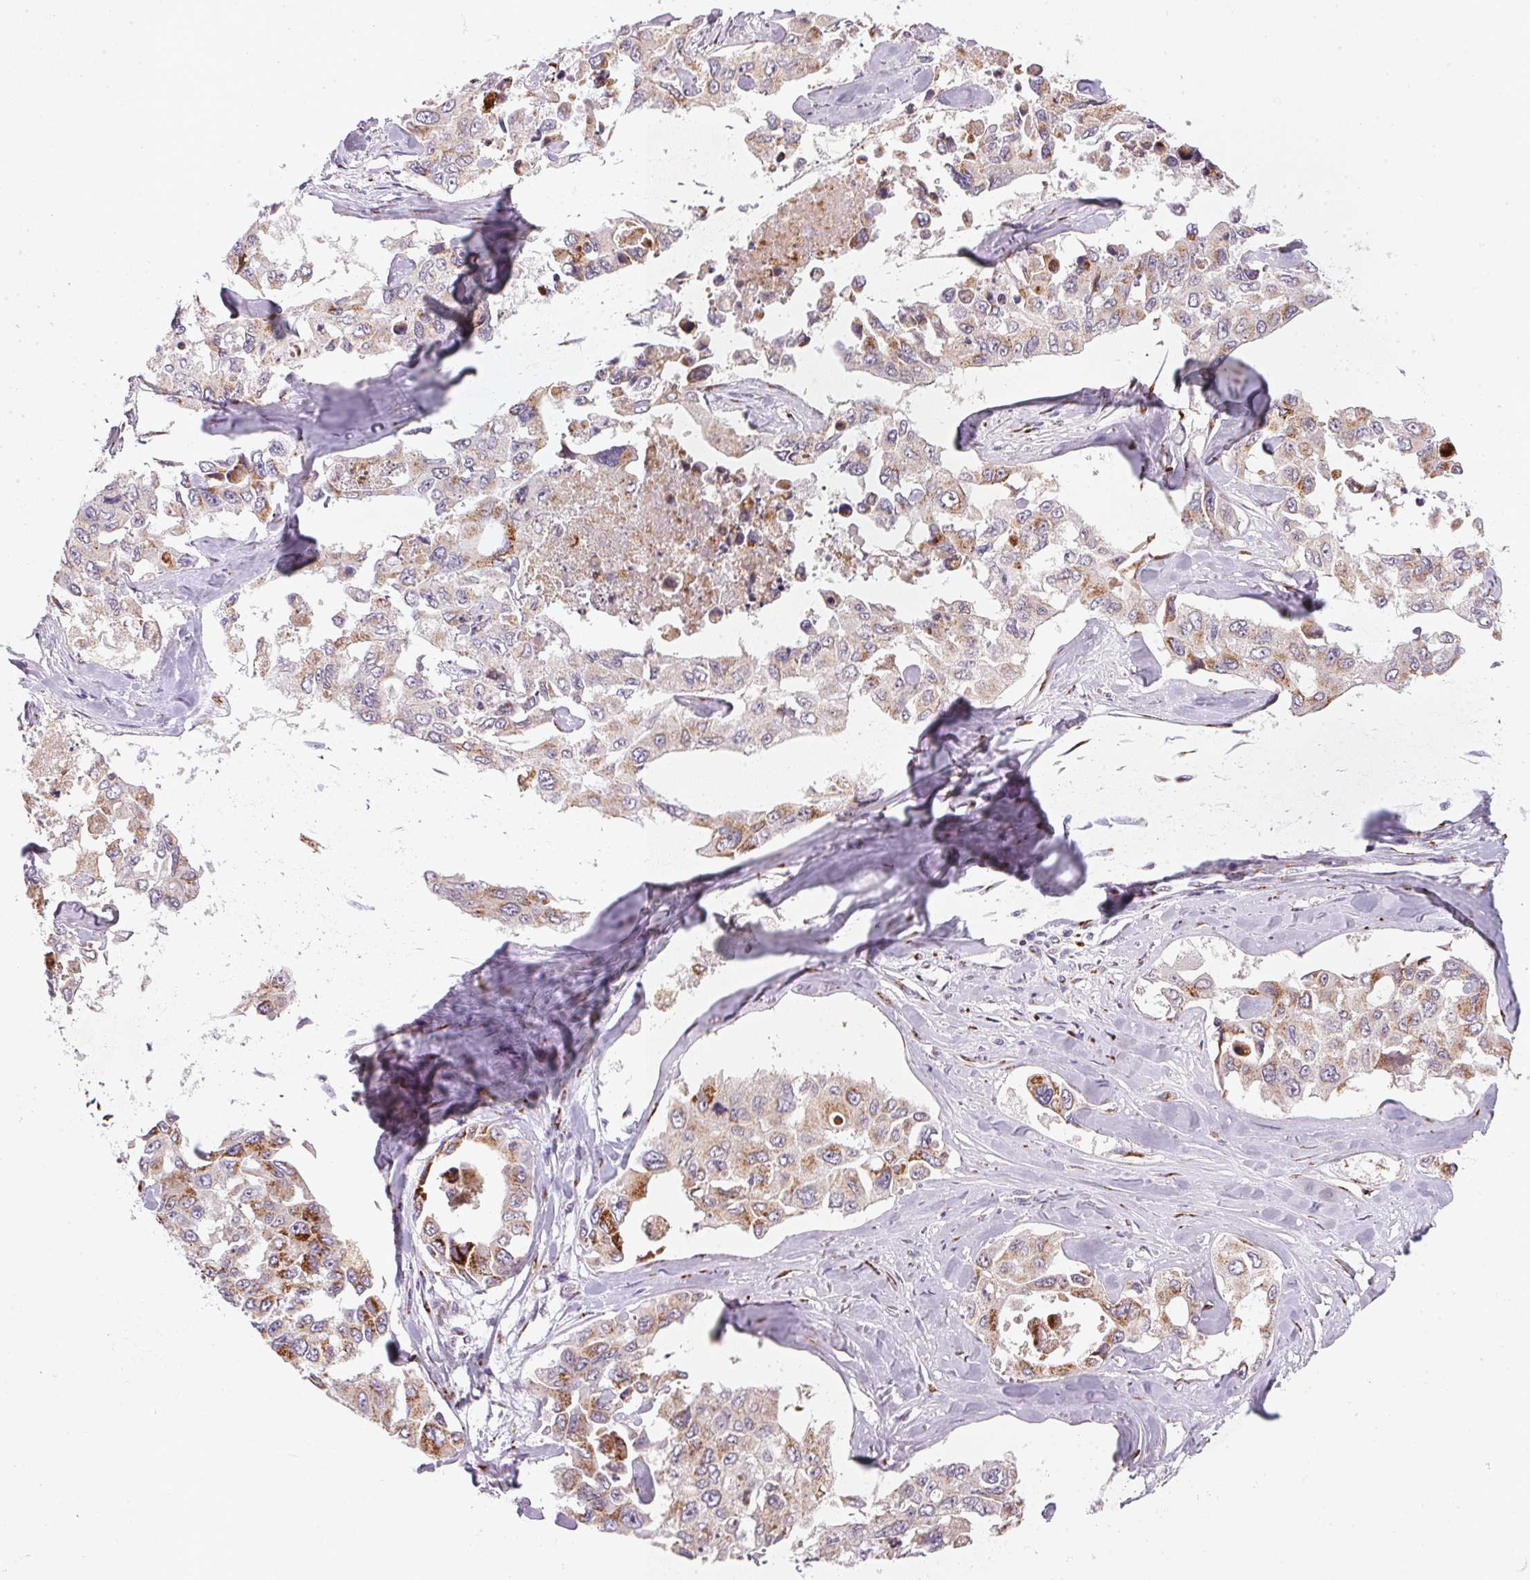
{"staining": {"intensity": "moderate", "quantity": ">75%", "location": "cytoplasmic/membranous"}, "tissue": "lung cancer", "cell_type": "Tumor cells", "image_type": "cancer", "snomed": [{"axis": "morphology", "description": "Adenocarcinoma, NOS"}, {"axis": "topography", "description": "Lung"}], "caption": "A micrograph showing moderate cytoplasmic/membranous positivity in approximately >75% of tumor cells in adenocarcinoma (lung), as visualized by brown immunohistochemical staining.", "gene": "RAB22A", "patient": {"sex": "male", "age": 64}}